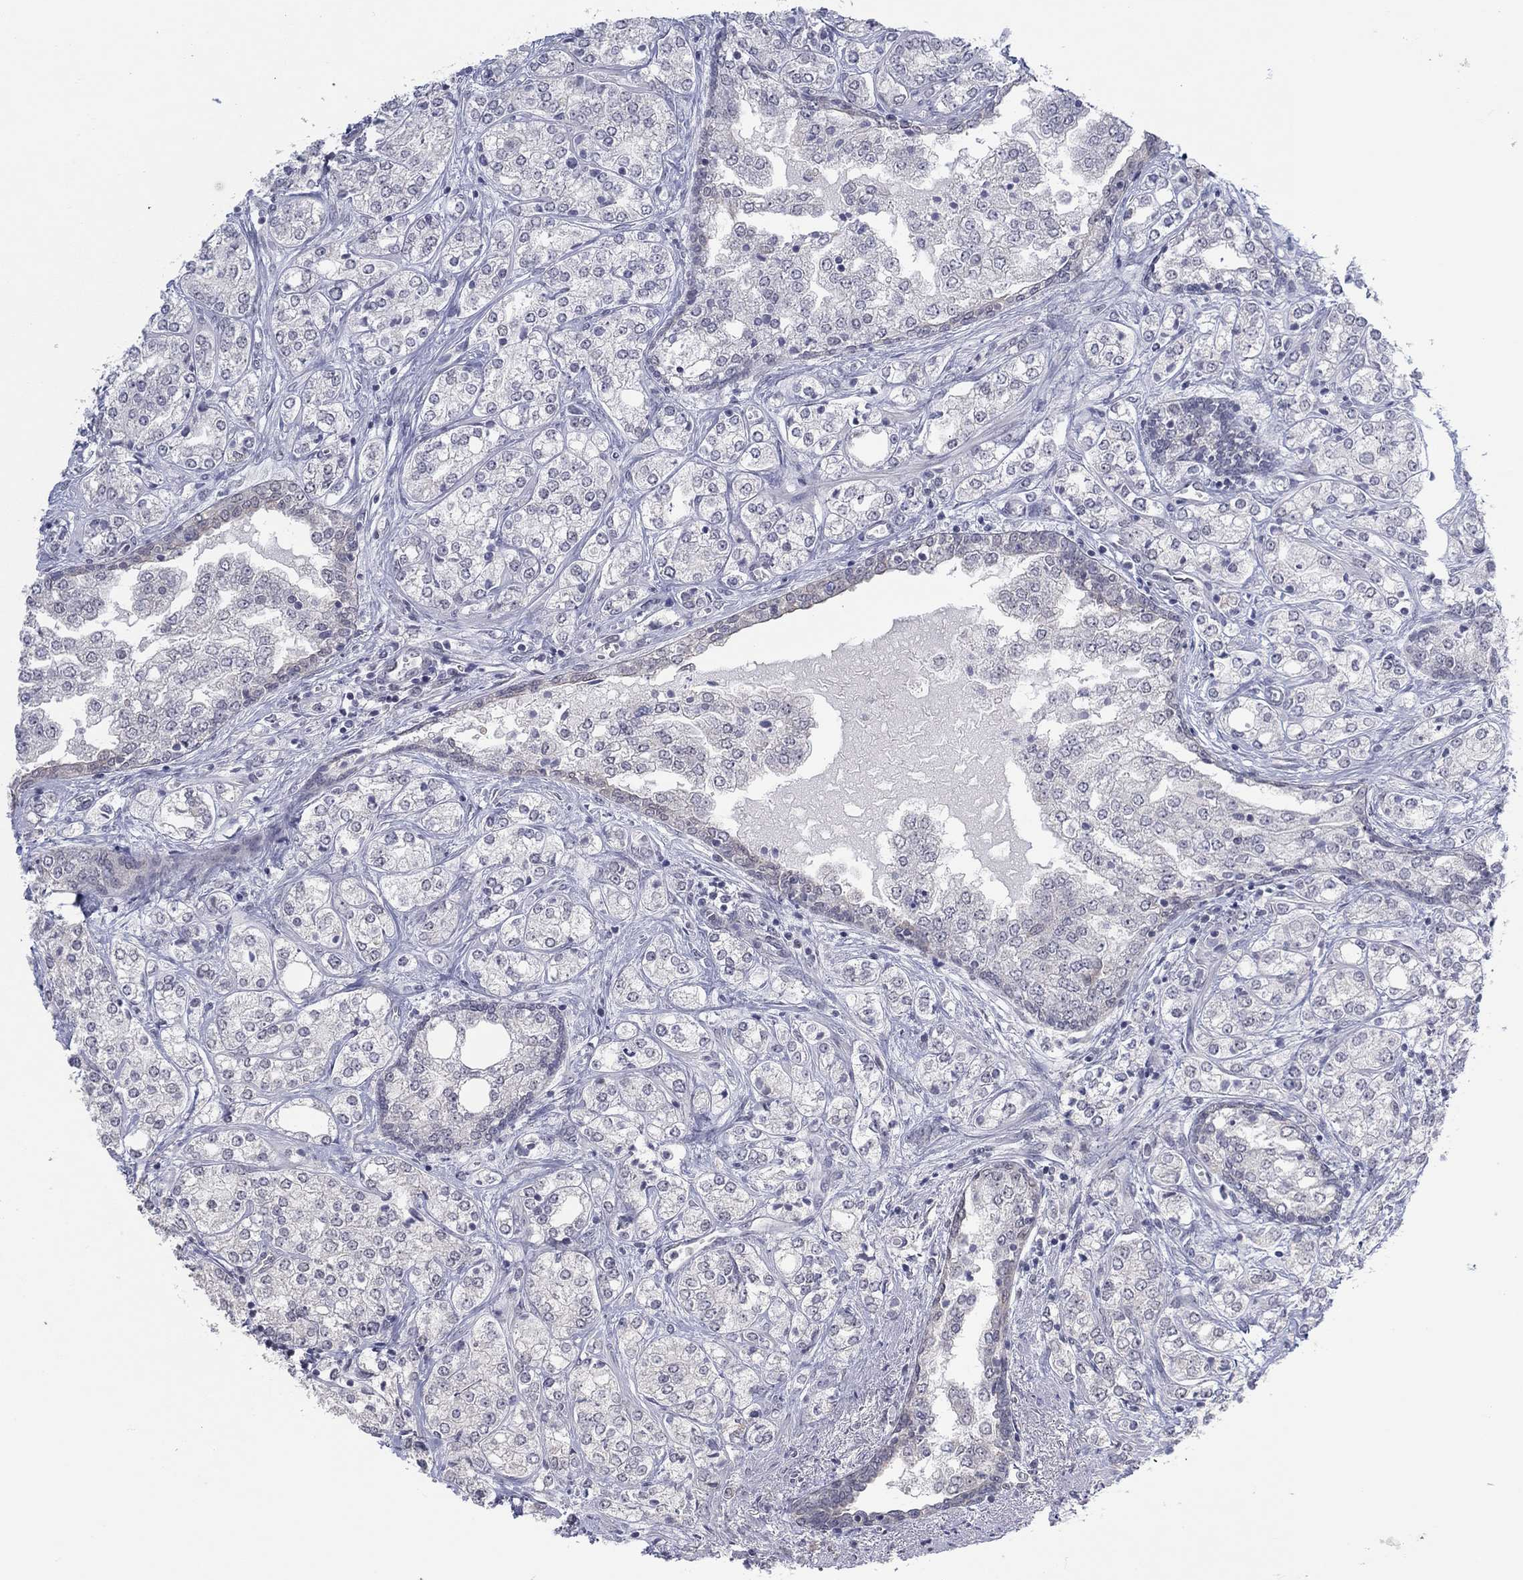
{"staining": {"intensity": "negative", "quantity": "none", "location": "none"}, "tissue": "prostate cancer", "cell_type": "Tumor cells", "image_type": "cancer", "snomed": [{"axis": "morphology", "description": "Adenocarcinoma, NOS"}, {"axis": "topography", "description": "Prostate and seminal vesicle, NOS"}, {"axis": "topography", "description": "Prostate"}], "caption": "This is a micrograph of IHC staining of prostate cancer (adenocarcinoma), which shows no positivity in tumor cells.", "gene": "SLC22A2", "patient": {"sex": "male", "age": 62}}